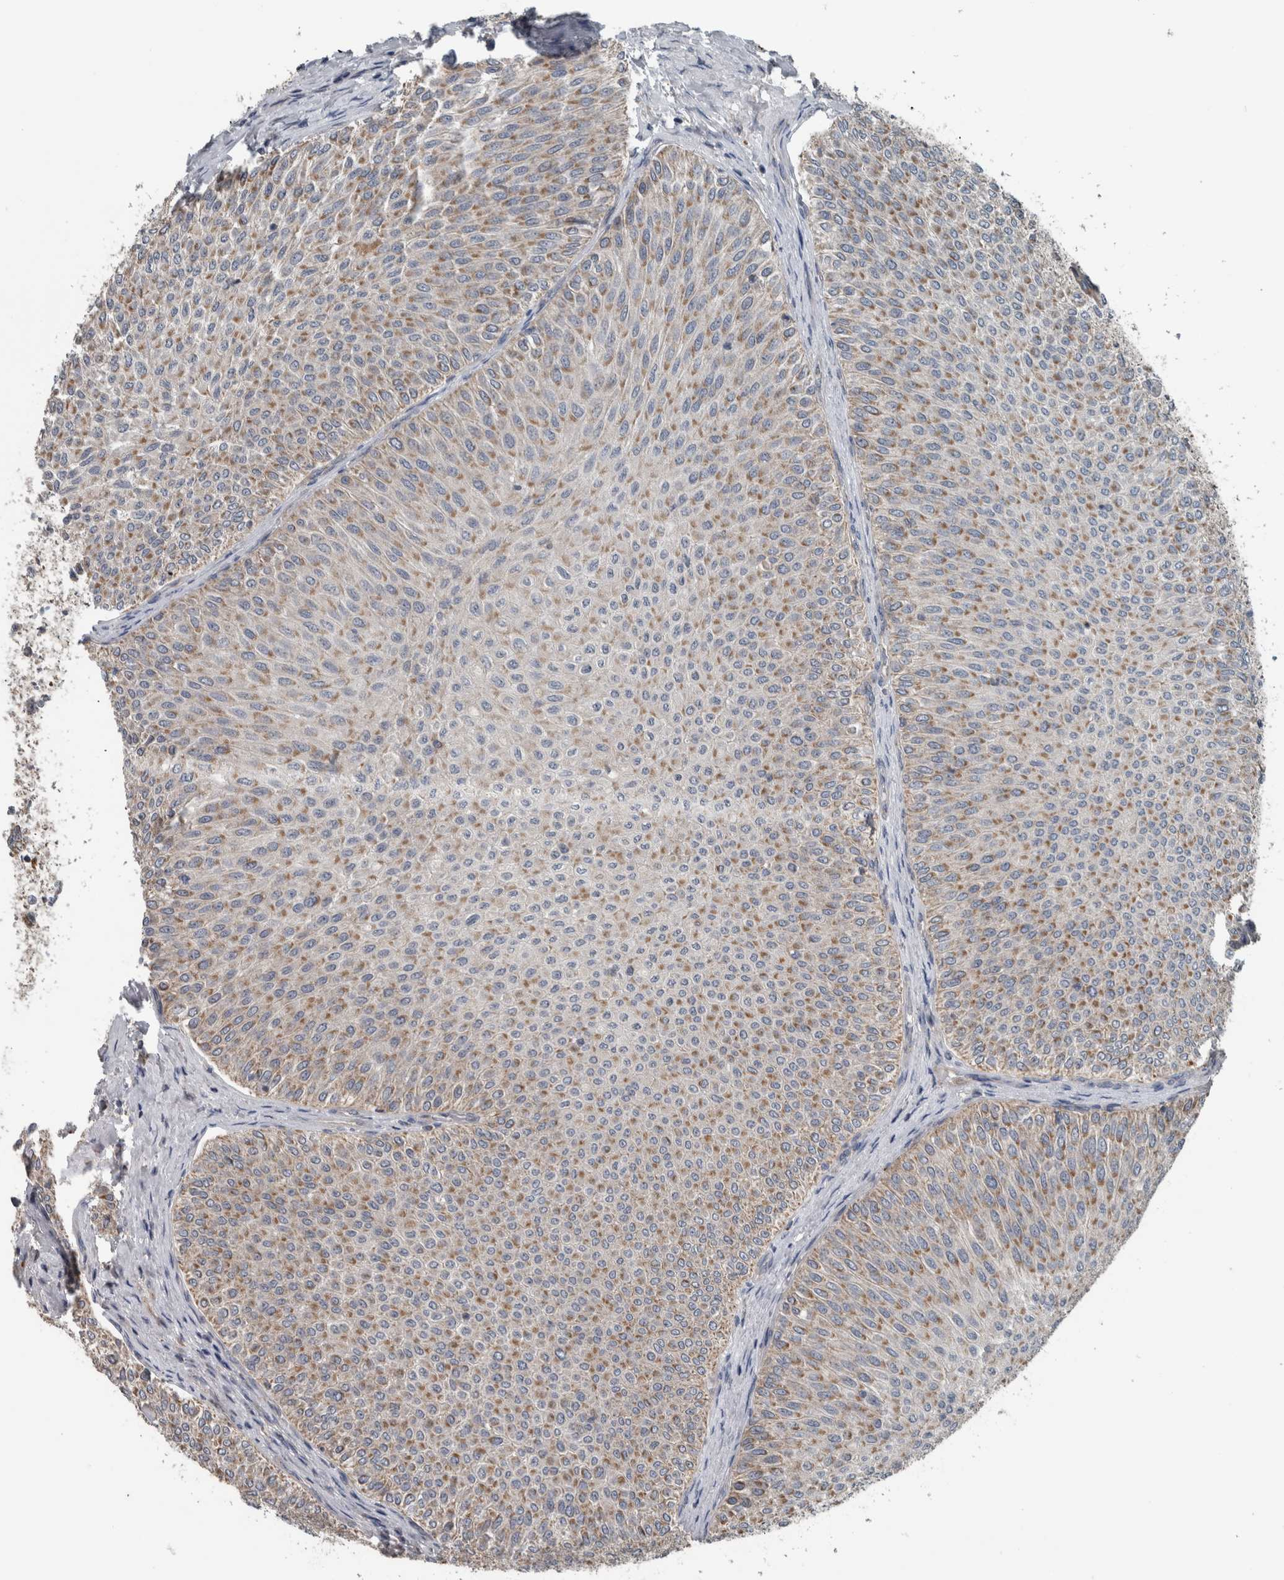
{"staining": {"intensity": "moderate", "quantity": ">75%", "location": "cytoplasmic/membranous"}, "tissue": "urothelial cancer", "cell_type": "Tumor cells", "image_type": "cancer", "snomed": [{"axis": "morphology", "description": "Urothelial carcinoma, Low grade"}, {"axis": "topography", "description": "Urinary bladder"}], "caption": "A brown stain shows moderate cytoplasmic/membranous positivity of a protein in human urothelial cancer tumor cells. The staining was performed using DAB (3,3'-diaminobenzidine), with brown indicating positive protein expression. Nuclei are stained blue with hematoxylin.", "gene": "ARMC1", "patient": {"sex": "male", "age": 78}}